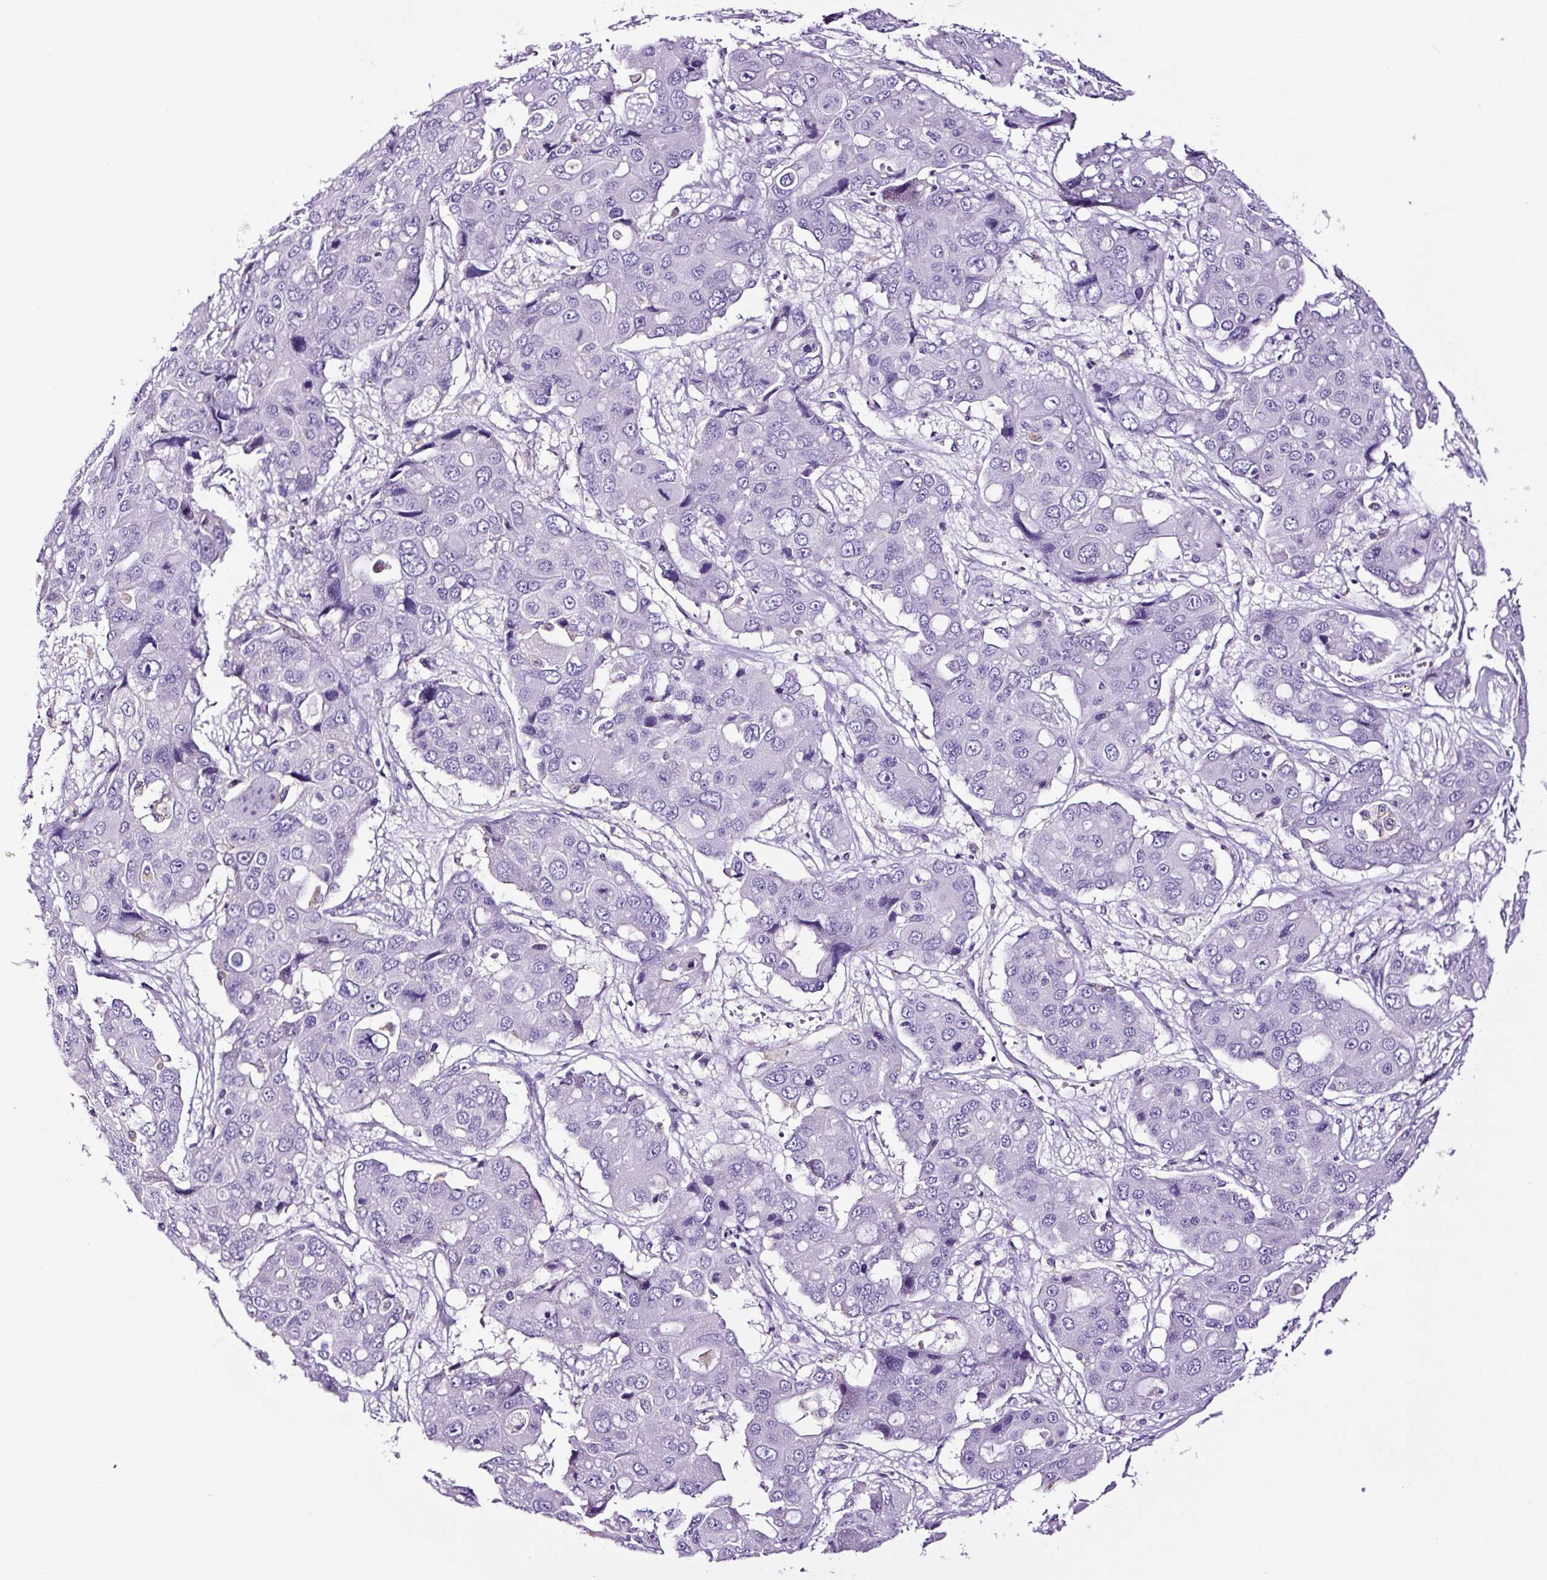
{"staining": {"intensity": "negative", "quantity": "none", "location": "none"}, "tissue": "liver cancer", "cell_type": "Tumor cells", "image_type": "cancer", "snomed": [{"axis": "morphology", "description": "Cholangiocarcinoma"}, {"axis": "topography", "description": "Liver"}], "caption": "An IHC photomicrograph of liver cholangiocarcinoma is shown. There is no staining in tumor cells of liver cholangiocarcinoma. Nuclei are stained in blue.", "gene": "FBXL7", "patient": {"sex": "male", "age": 67}}